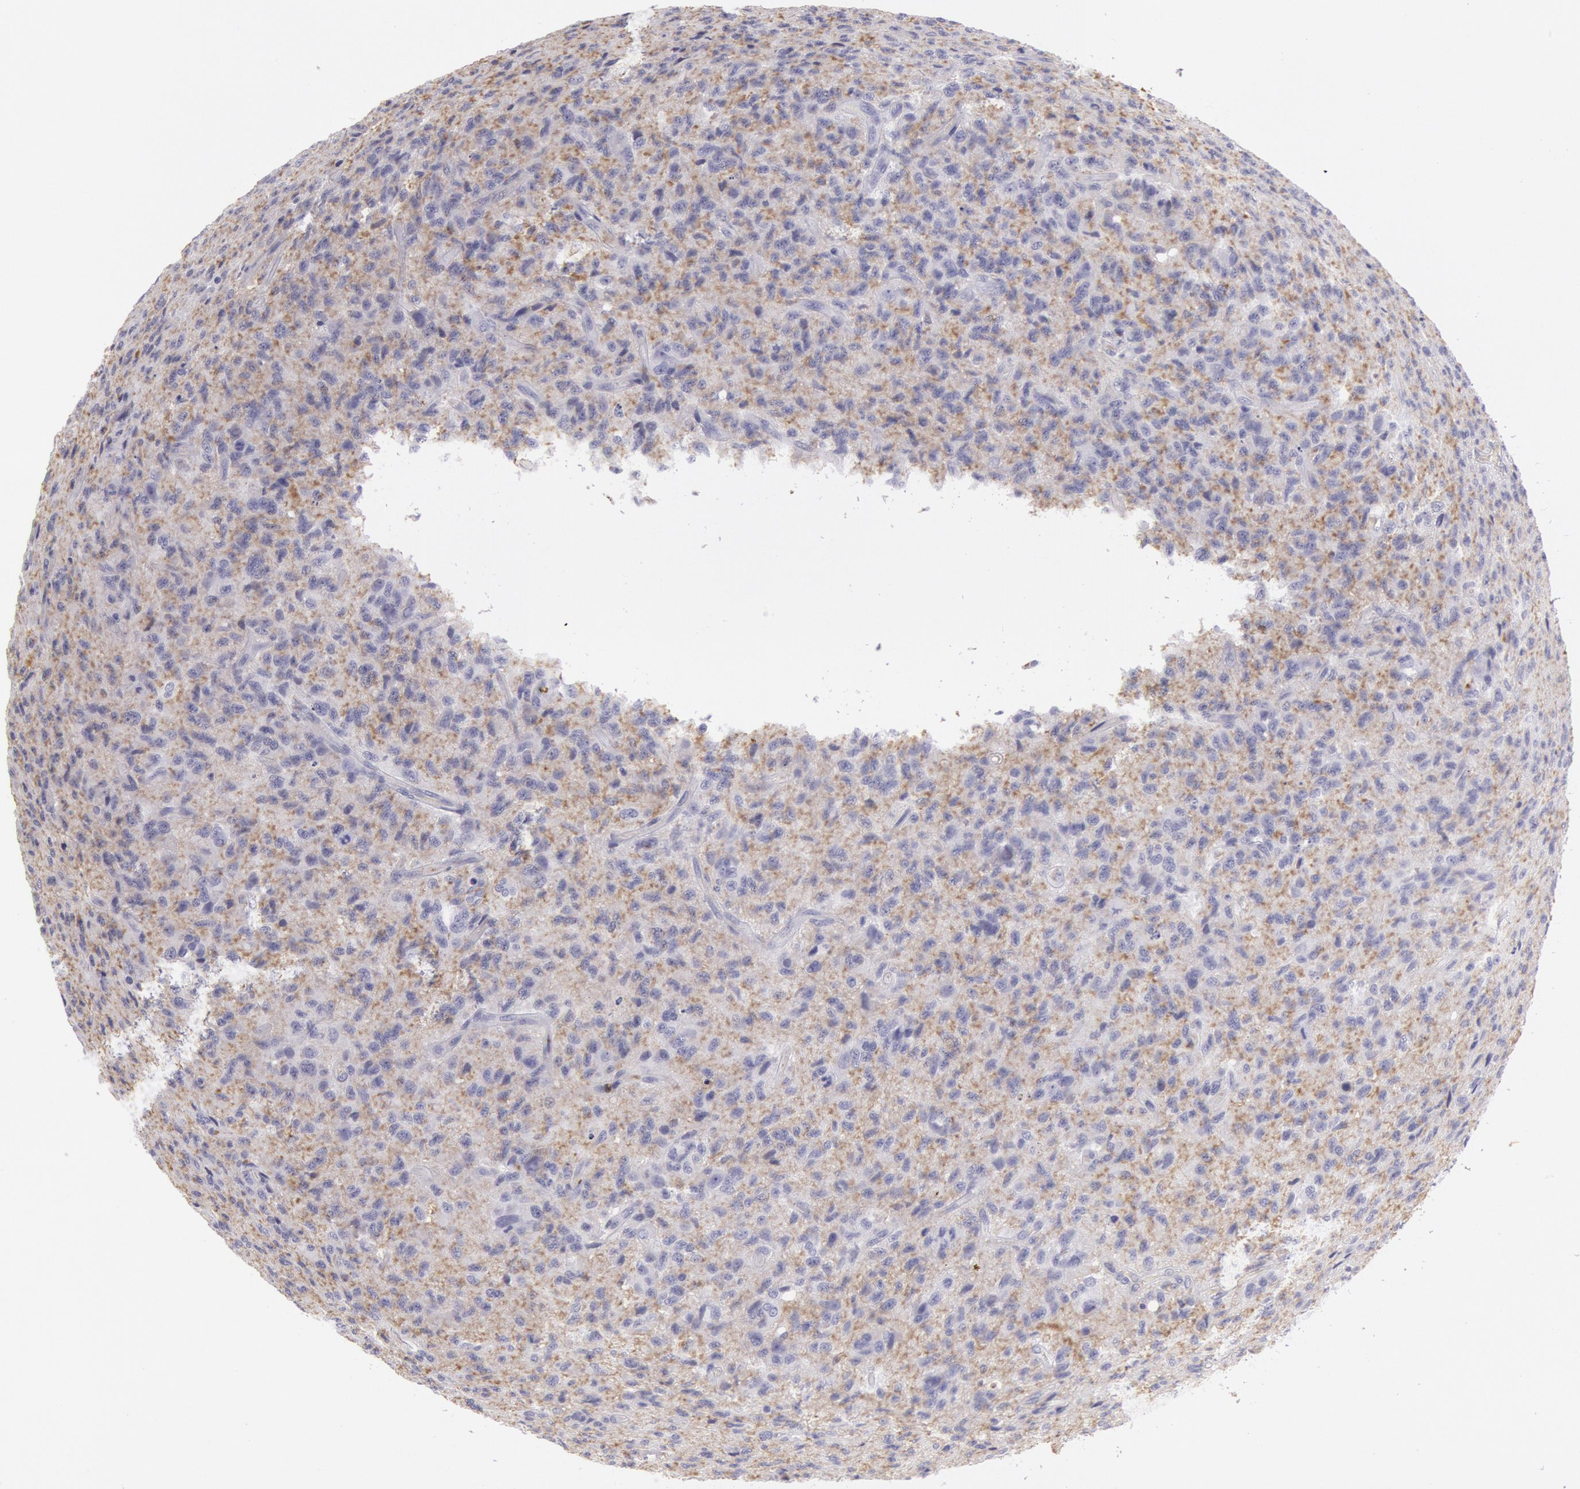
{"staining": {"intensity": "weak", "quantity": "25%-75%", "location": "cytoplasmic/membranous"}, "tissue": "glioma", "cell_type": "Tumor cells", "image_type": "cancer", "snomed": [{"axis": "morphology", "description": "Glioma, malignant, High grade"}, {"axis": "topography", "description": "Brain"}], "caption": "Malignant high-grade glioma stained with immunohistochemistry (IHC) exhibits weak cytoplasmic/membranous positivity in approximately 25%-75% of tumor cells. (DAB (3,3'-diaminobenzidine) IHC with brightfield microscopy, high magnification).", "gene": "IGHG1", "patient": {"sex": "male", "age": 36}}